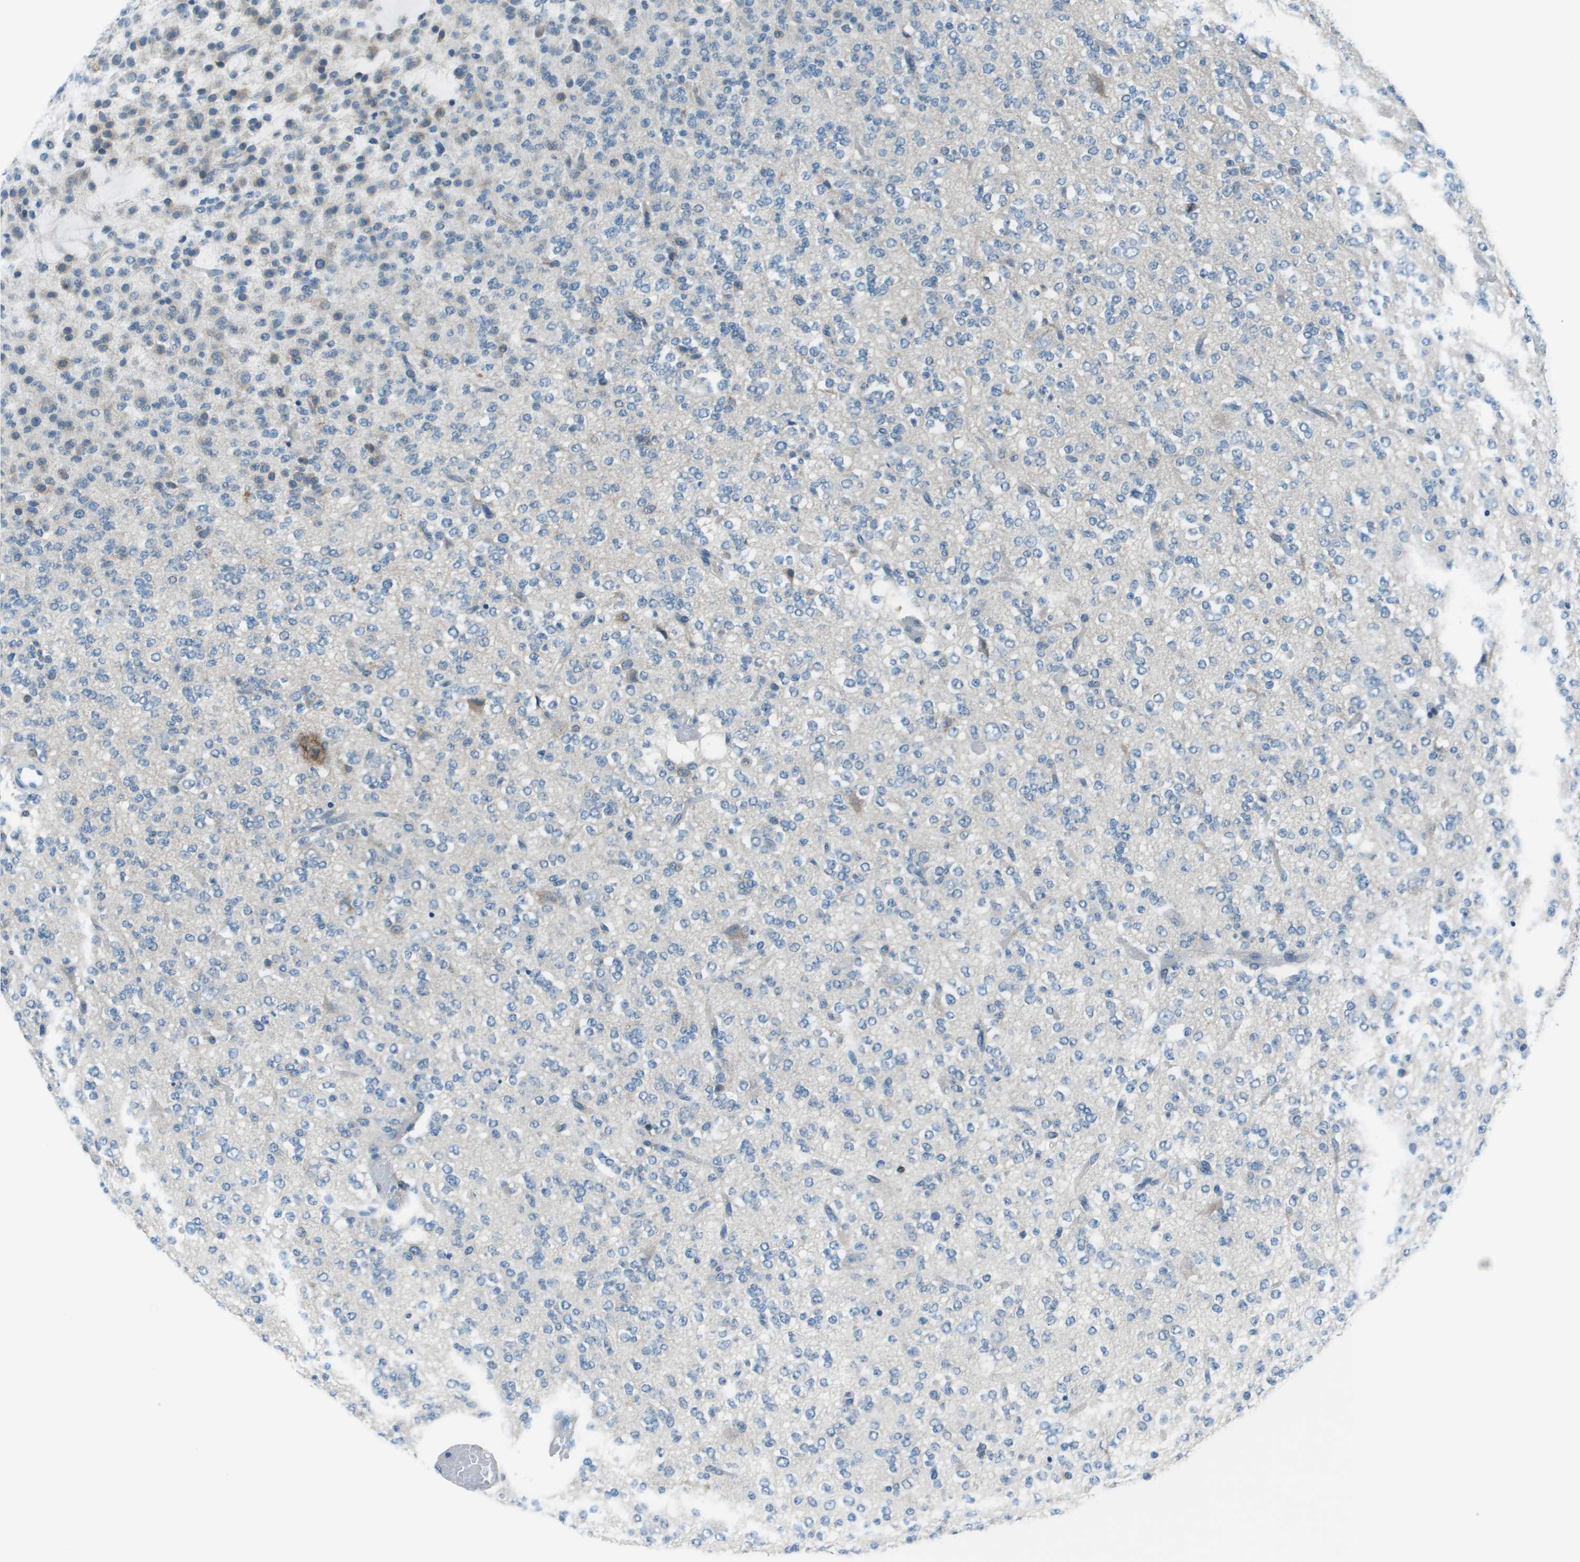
{"staining": {"intensity": "weak", "quantity": "<25%", "location": "cytoplasmic/membranous"}, "tissue": "glioma", "cell_type": "Tumor cells", "image_type": "cancer", "snomed": [{"axis": "morphology", "description": "Glioma, malignant, Low grade"}, {"axis": "topography", "description": "Brain"}], "caption": "Immunohistochemistry (IHC) histopathology image of human malignant glioma (low-grade) stained for a protein (brown), which exhibits no positivity in tumor cells. (DAB (3,3'-diaminobenzidine) immunohistochemistry (IHC), high magnification).", "gene": "STIP1", "patient": {"sex": "male", "age": 38}}